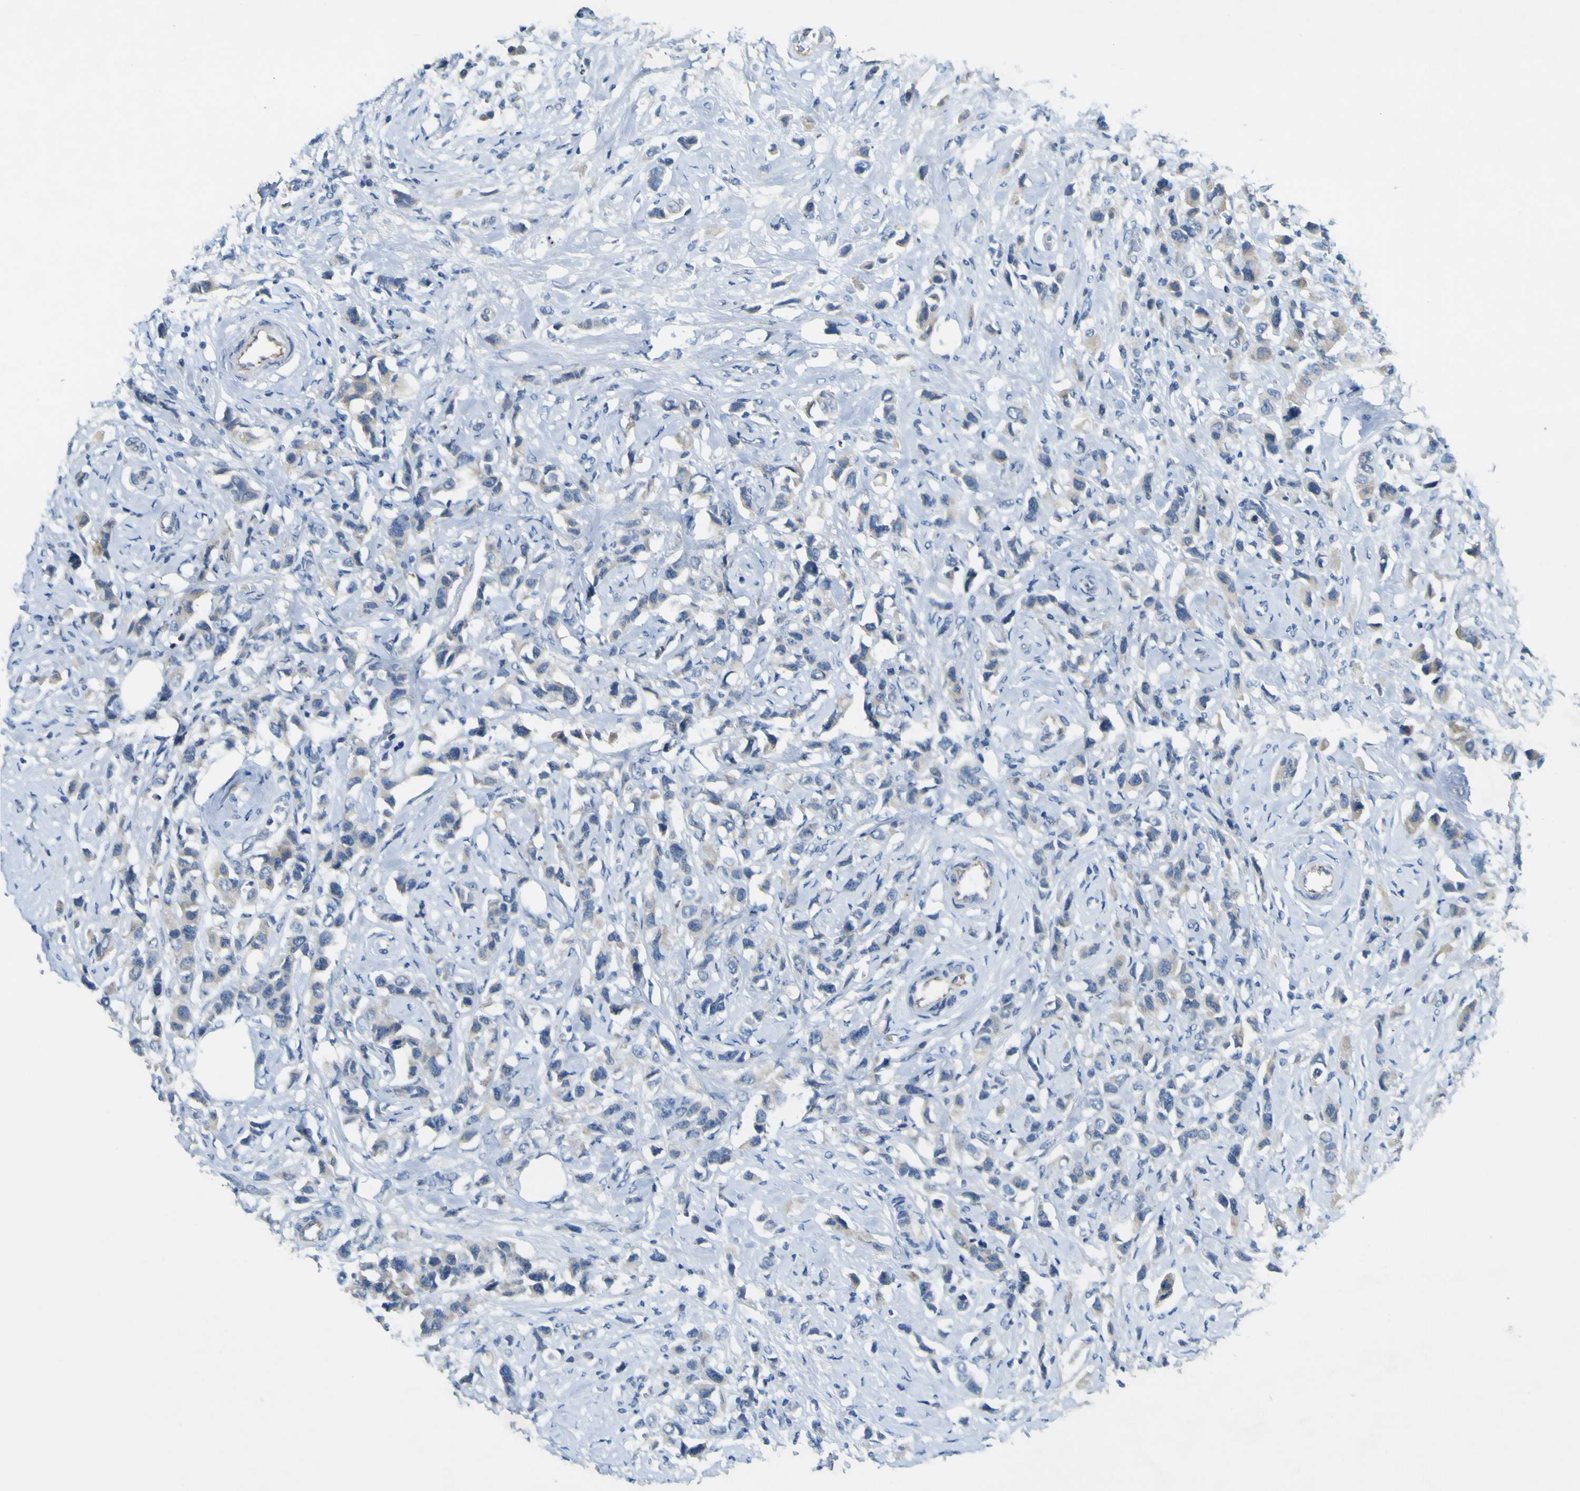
{"staining": {"intensity": "weak", "quantity": "25%-75%", "location": "cytoplasmic/membranous"}, "tissue": "breast cancer", "cell_type": "Tumor cells", "image_type": "cancer", "snomed": [{"axis": "morphology", "description": "Normal tissue, NOS"}, {"axis": "morphology", "description": "Duct carcinoma"}, {"axis": "topography", "description": "Breast"}], "caption": "Immunohistochemical staining of human invasive ductal carcinoma (breast) reveals weak cytoplasmic/membranous protein staining in about 25%-75% of tumor cells.", "gene": "LDLR", "patient": {"sex": "female", "age": 50}}